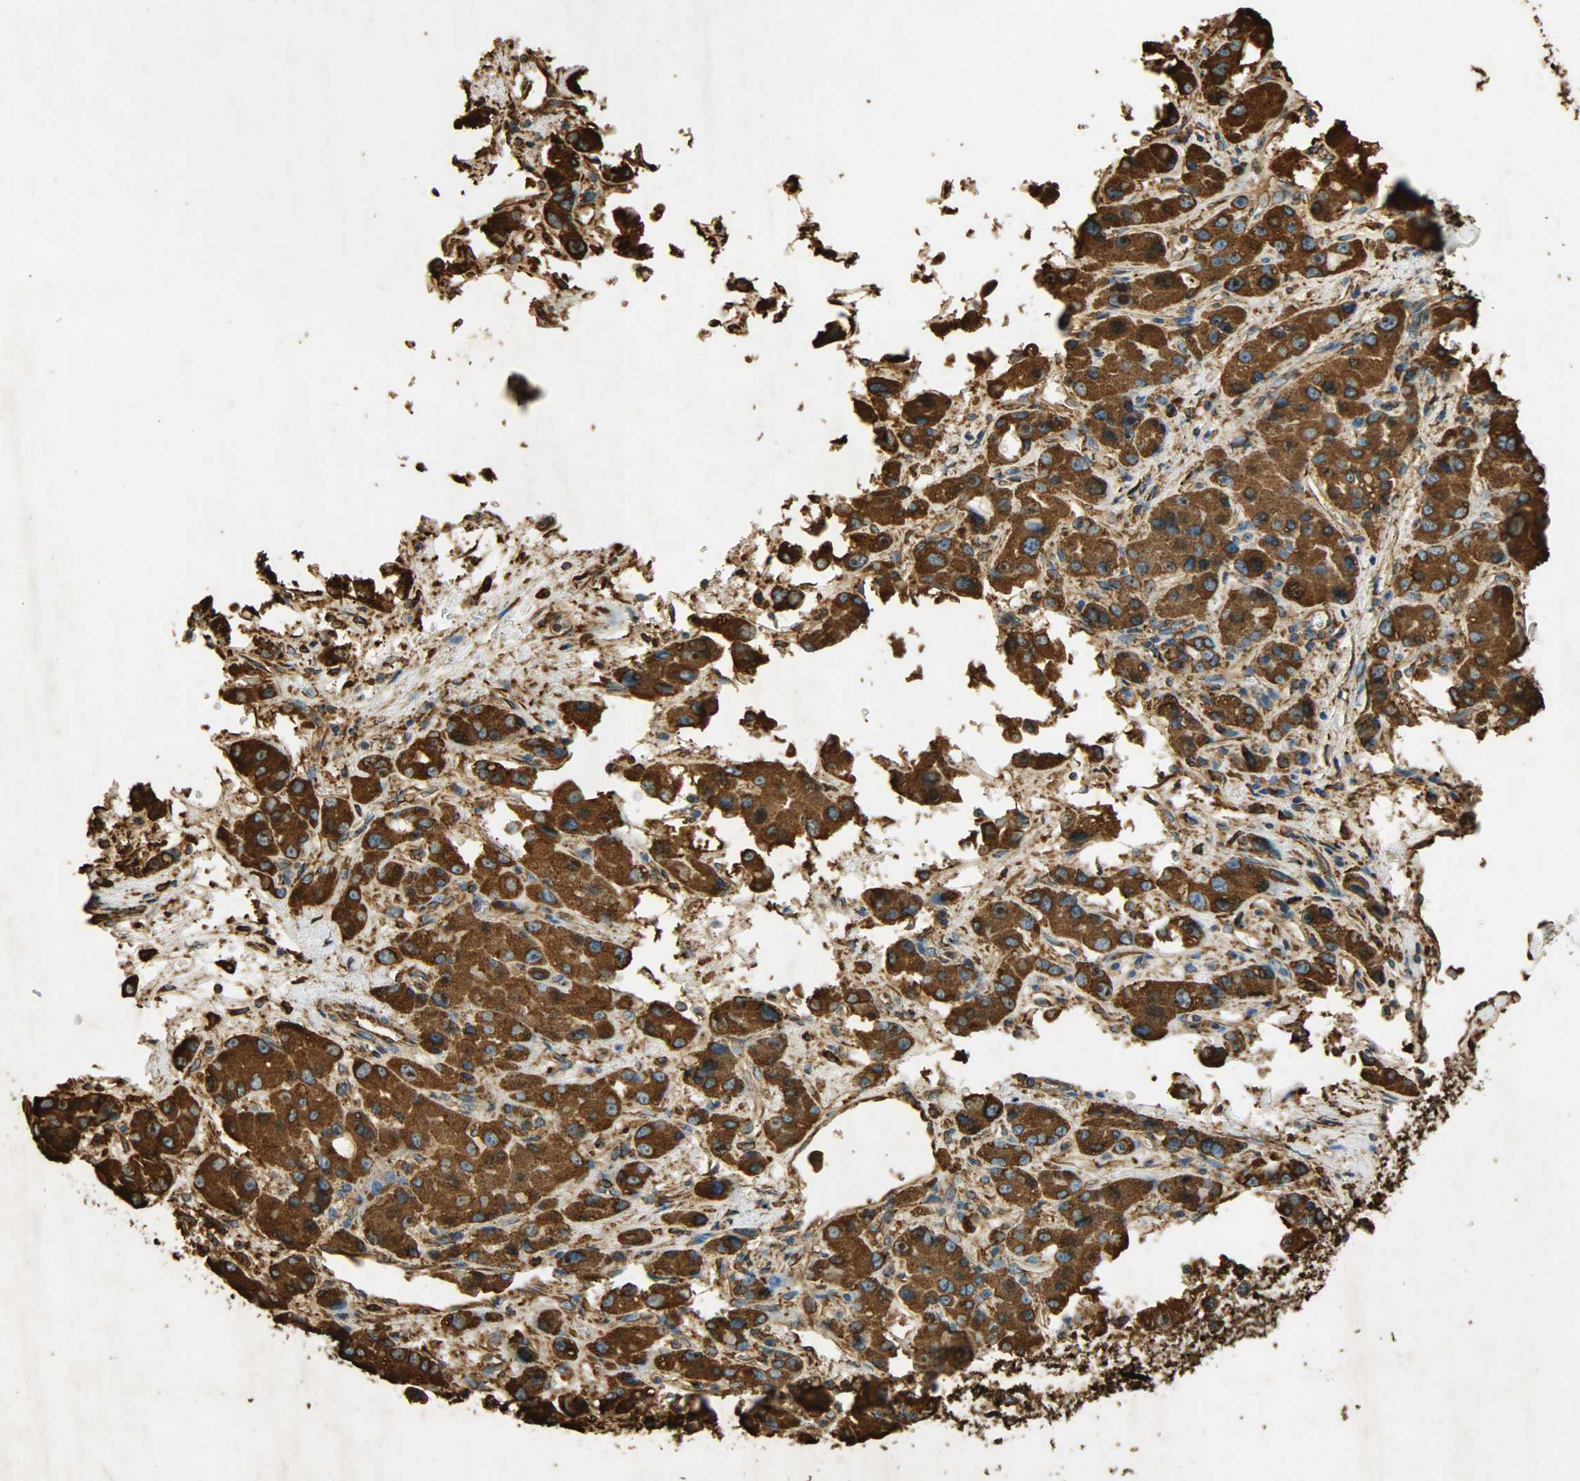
{"staining": {"intensity": "strong", "quantity": ">75%", "location": "cytoplasmic/membranous"}, "tissue": "liver cancer", "cell_type": "Tumor cells", "image_type": "cancer", "snomed": [{"axis": "morphology", "description": "Carcinoma, Hepatocellular, NOS"}, {"axis": "topography", "description": "Liver"}], "caption": "Protein staining of liver cancer (hepatocellular carcinoma) tissue exhibits strong cytoplasmic/membranous staining in approximately >75% of tumor cells.", "gene": "HSP90B1", "patient": {"sex": "male", "age": 55}}